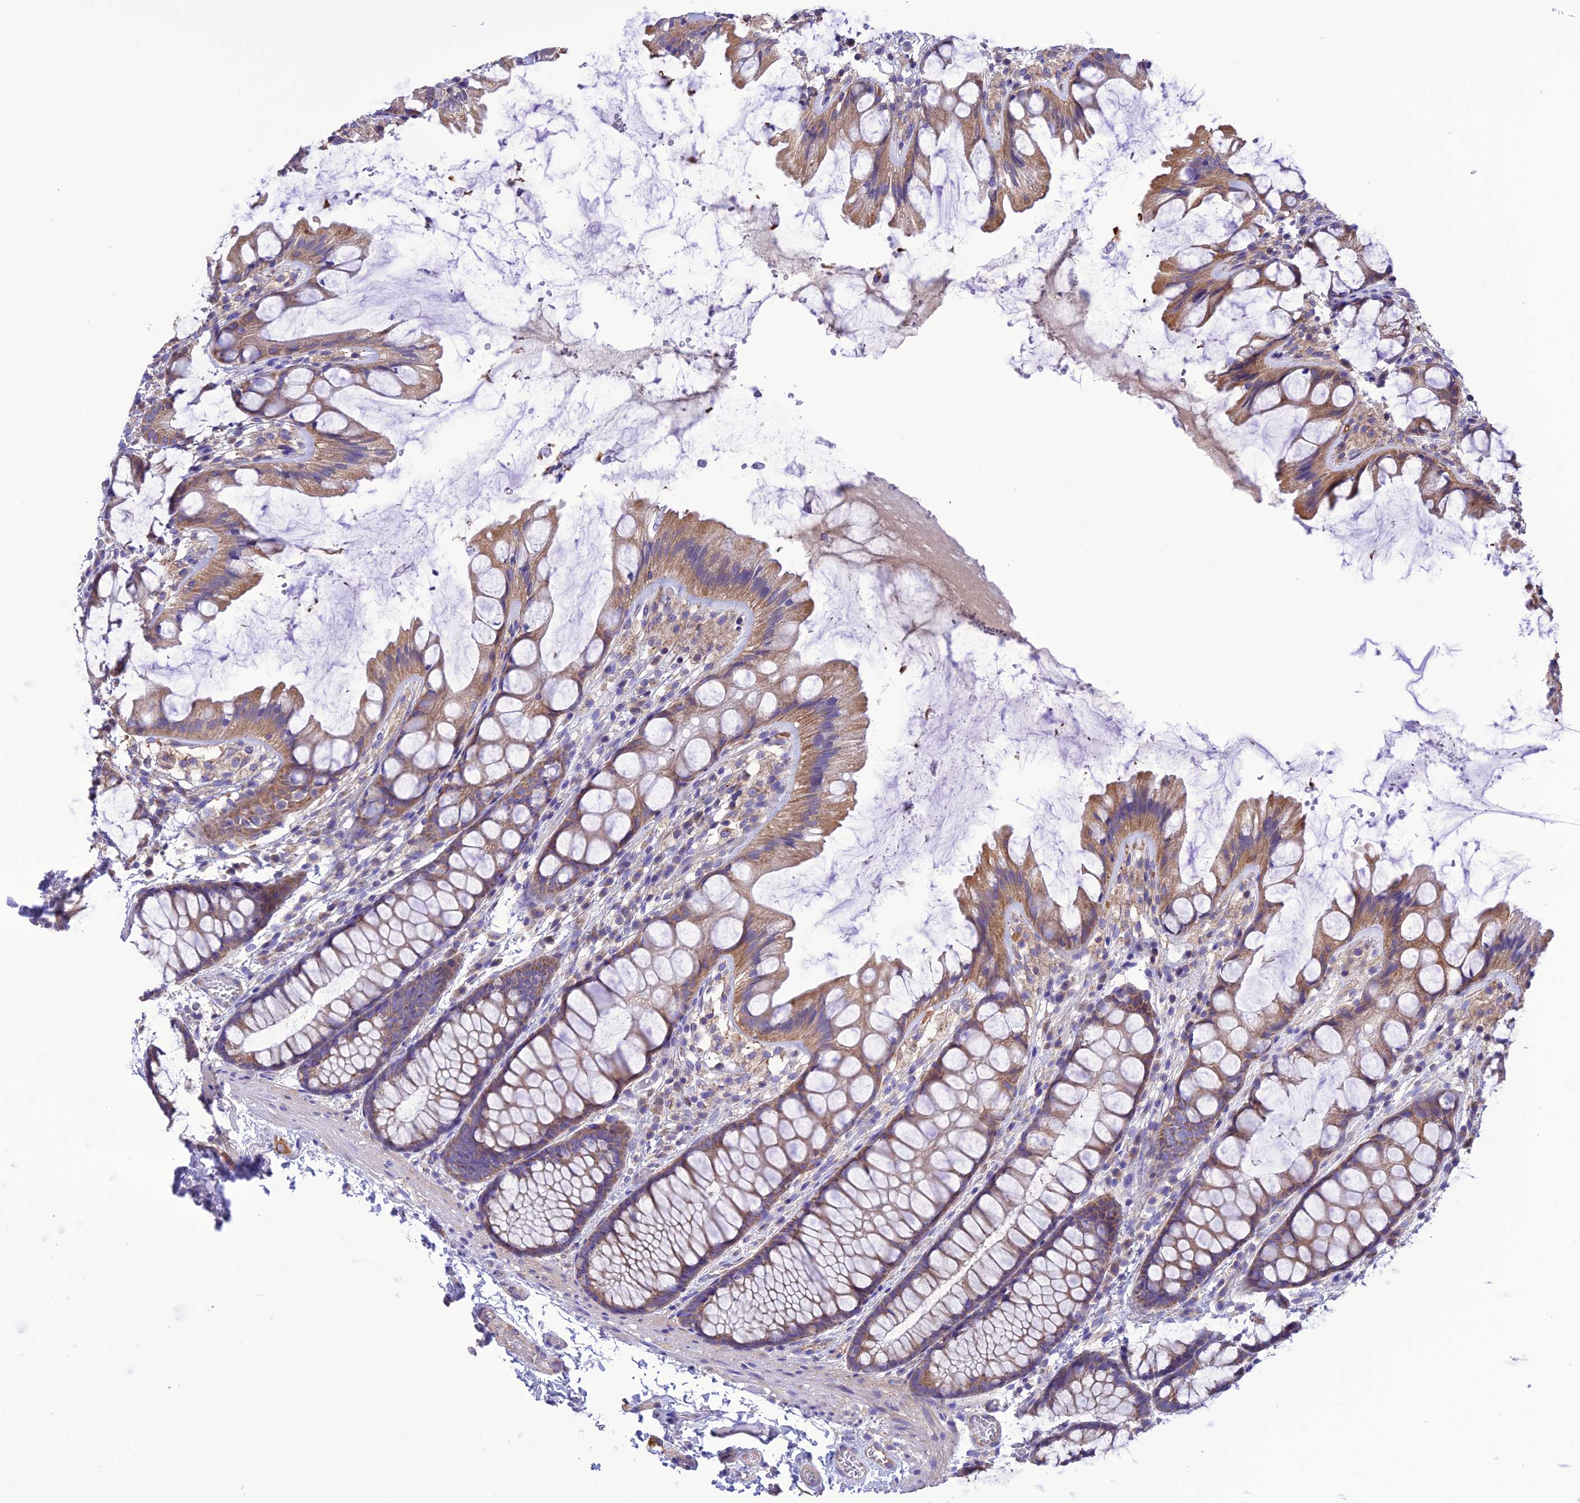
{"staining": {"intensity": "weak", "quantity": "25%-75%", "location": "cytoplasmic/membranous"}, "tissue": "colon", "cell_type": "Endothelial cells", "image_type": "normal", "snomed": [{"axis": "morphology", "description": "Normal tissue, NOS"}, {"axis": "topography", "description": "Colon"}], "caption": "Colon stained with IHC demonstrates weak cytoplasmic/membranous positivity in approximately 25%-75% of endothelial cells. Ihc stains the protein in brown and the nuclei are stained blue.", "gene": "MAP3K12", "patient": {"sex": "male", "age": 47}}